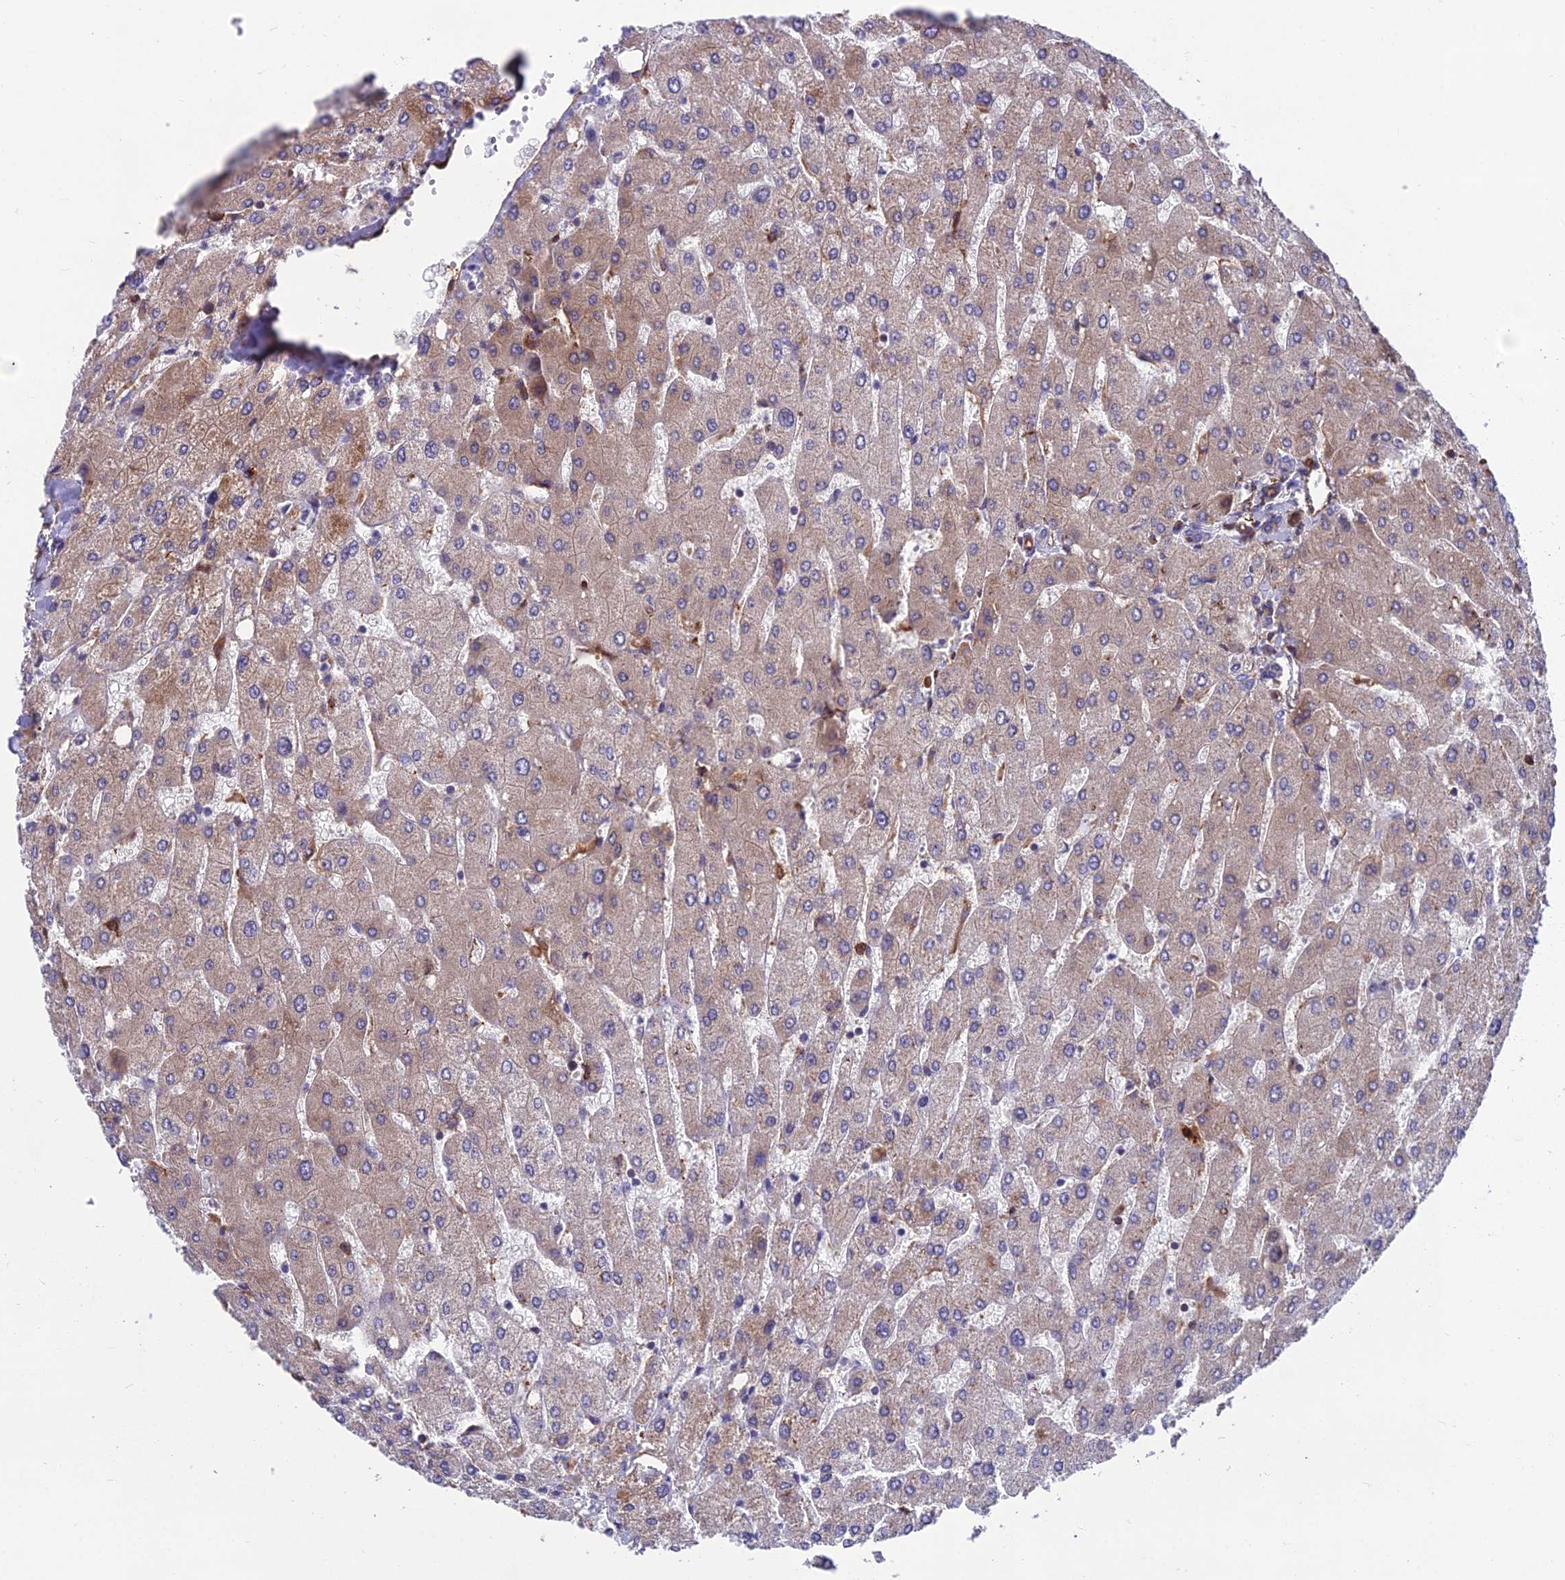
{"staining": {"intensity": "negative", "quantity": "none", "location": "none"}, "tissue": "liver", "cell_type": "Cholangiocytes", "image_type": "normal", "snomed": [{"axis": "morphology", "description": "Normal tissue, NOS"}, {"axis": "topography", "description": "Liver"}], "caption": "Immunohistochemical staining of normal human liver exhibits no significant staining in cholangiocytes. The staining was performed using DAB to visualize the protein expression in brown, while the nuclei were stained in blue with hematoxylin (Magnification: 20x).", "gene": "RTN4RL1", "patient": {"sex": "male", "age": 55}}